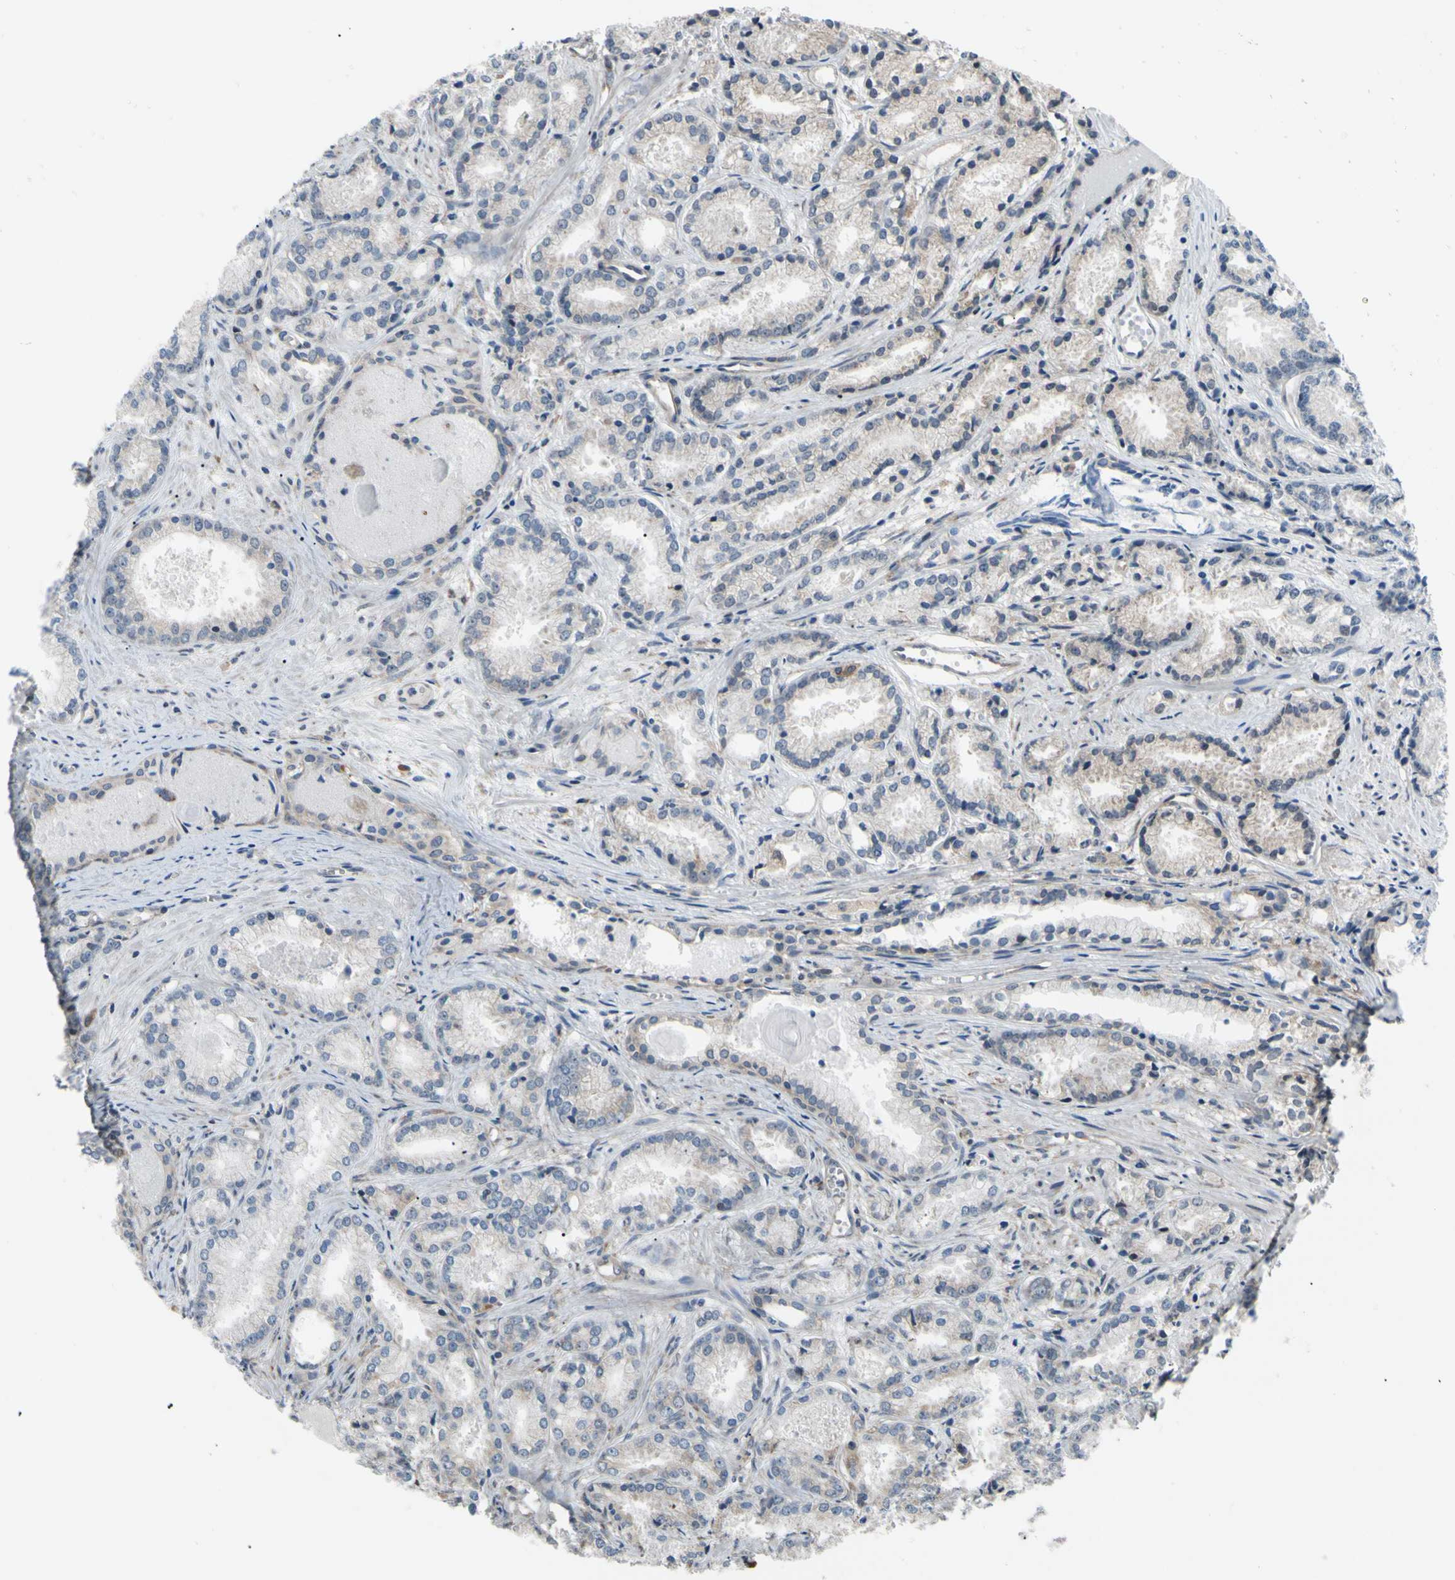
{"staining": {"intensity": "negative", "quantity": "none", "location": "none"}, "tissue": "prostate cancer", "cell_type": "Tumor cells", "image_type": "cancer", "snomed": [{"axis": "morphology", "description": "Adenocarcinoma, Low grade"}, {"axis": "topography", "description": "Prostate"}], "caption": "IHC of human adenocarcinoma (low-grade) (prostate) reveals no positivity in tumor cells.", "gene": "BMF", "patient": {"sex": "male", "age": 72}}